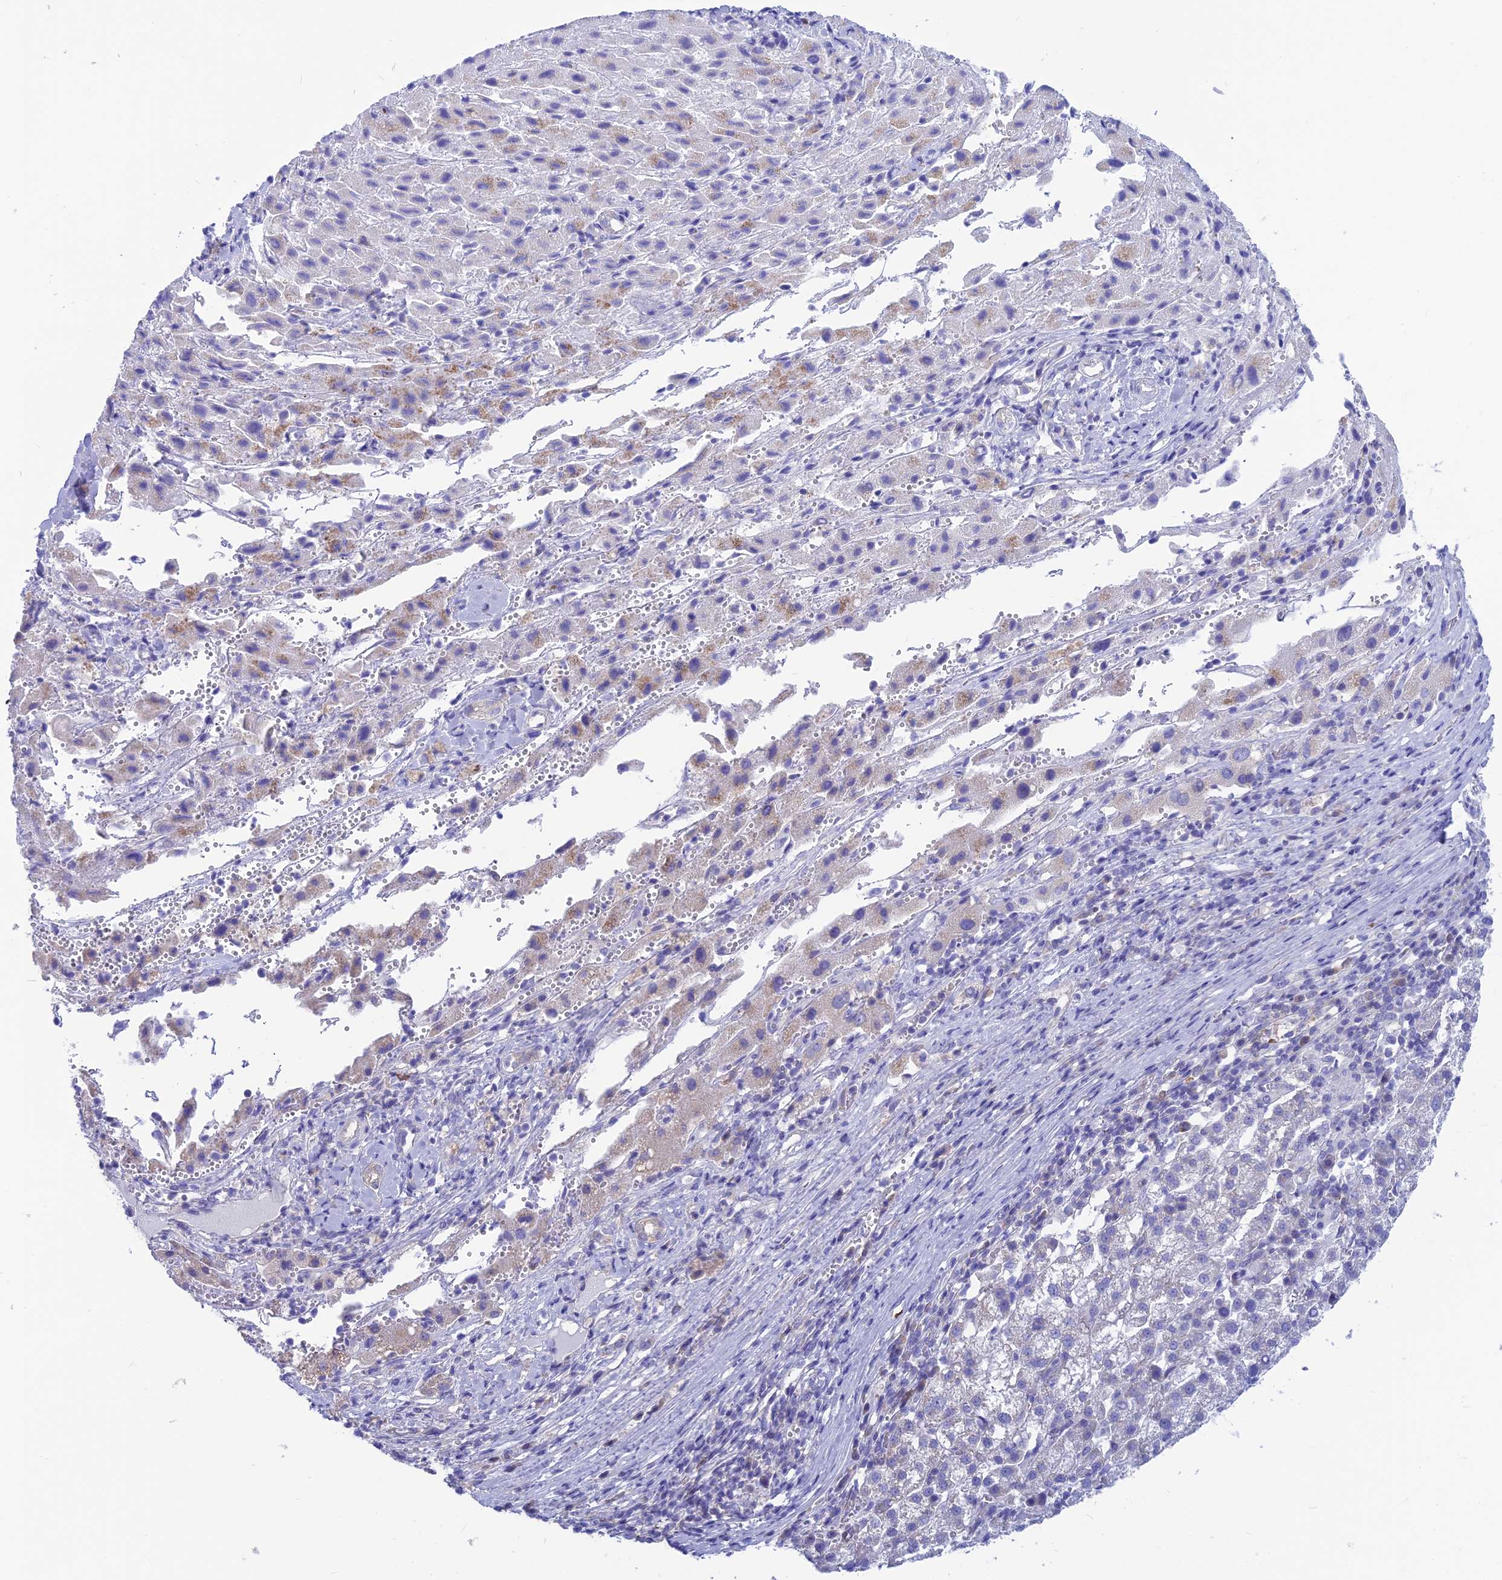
{"staining": {"intensity": "negative", "quantity": "none", "location": "none"}, "tissue": "liver cancer", "cell_type": "Tumor cells", "image_type": "cancer", "snomed": [{"axis": "morphology", "description": "Carcinoma, Hepatocellular, NOS"}, {"axis": "topography", "description": "Liver"}], "caption": "Human liver cancer stained for a protein using immunohistochemistry reveals no expression in tumor cells.", "gene": "LZTFL1", "patient": {"sex": "female", "age": 58}}